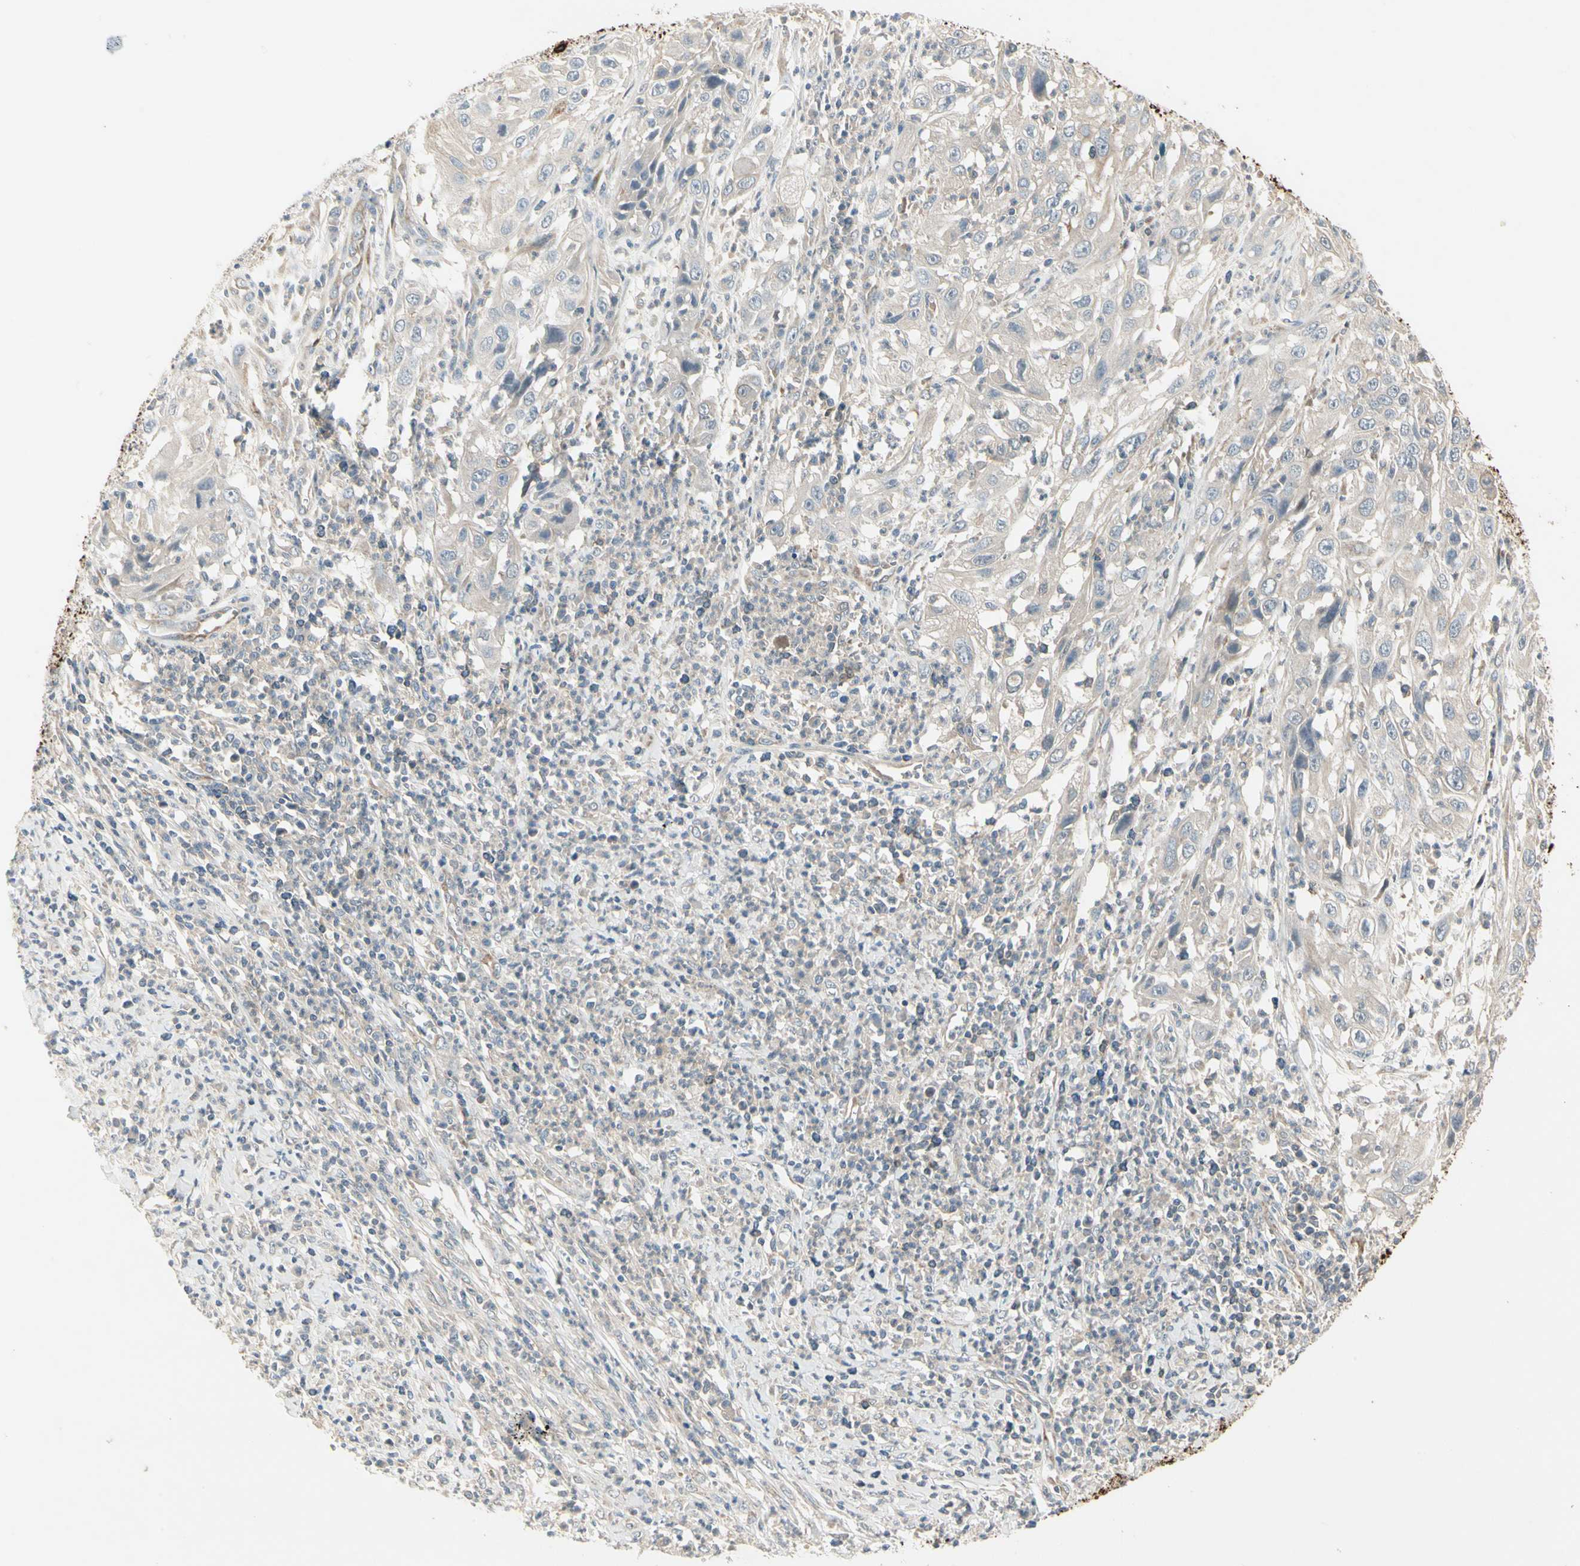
{"staining": {"intensity": "weak", "quantity": "25%-75%", "location": "cytoplasmic/membranous"}, "tissue": "cervical cancer", "cell_type": "Tumor cells", "image_type": "cancer", "snomed": [{"axis": "morphology", "description": "Squamous cell carcinoma, NOS"}, {"axis": "topography", "description": "Cervix"}], "caption": "IHC of cervical cancer (squamous cell carcinoma) reveals low levels of weak cytoplasmic/membranous staining in approximately 25%-75% of tumor cells.", "gene": "ZFP36", "patient": {"sex": "female", "age": 32}}